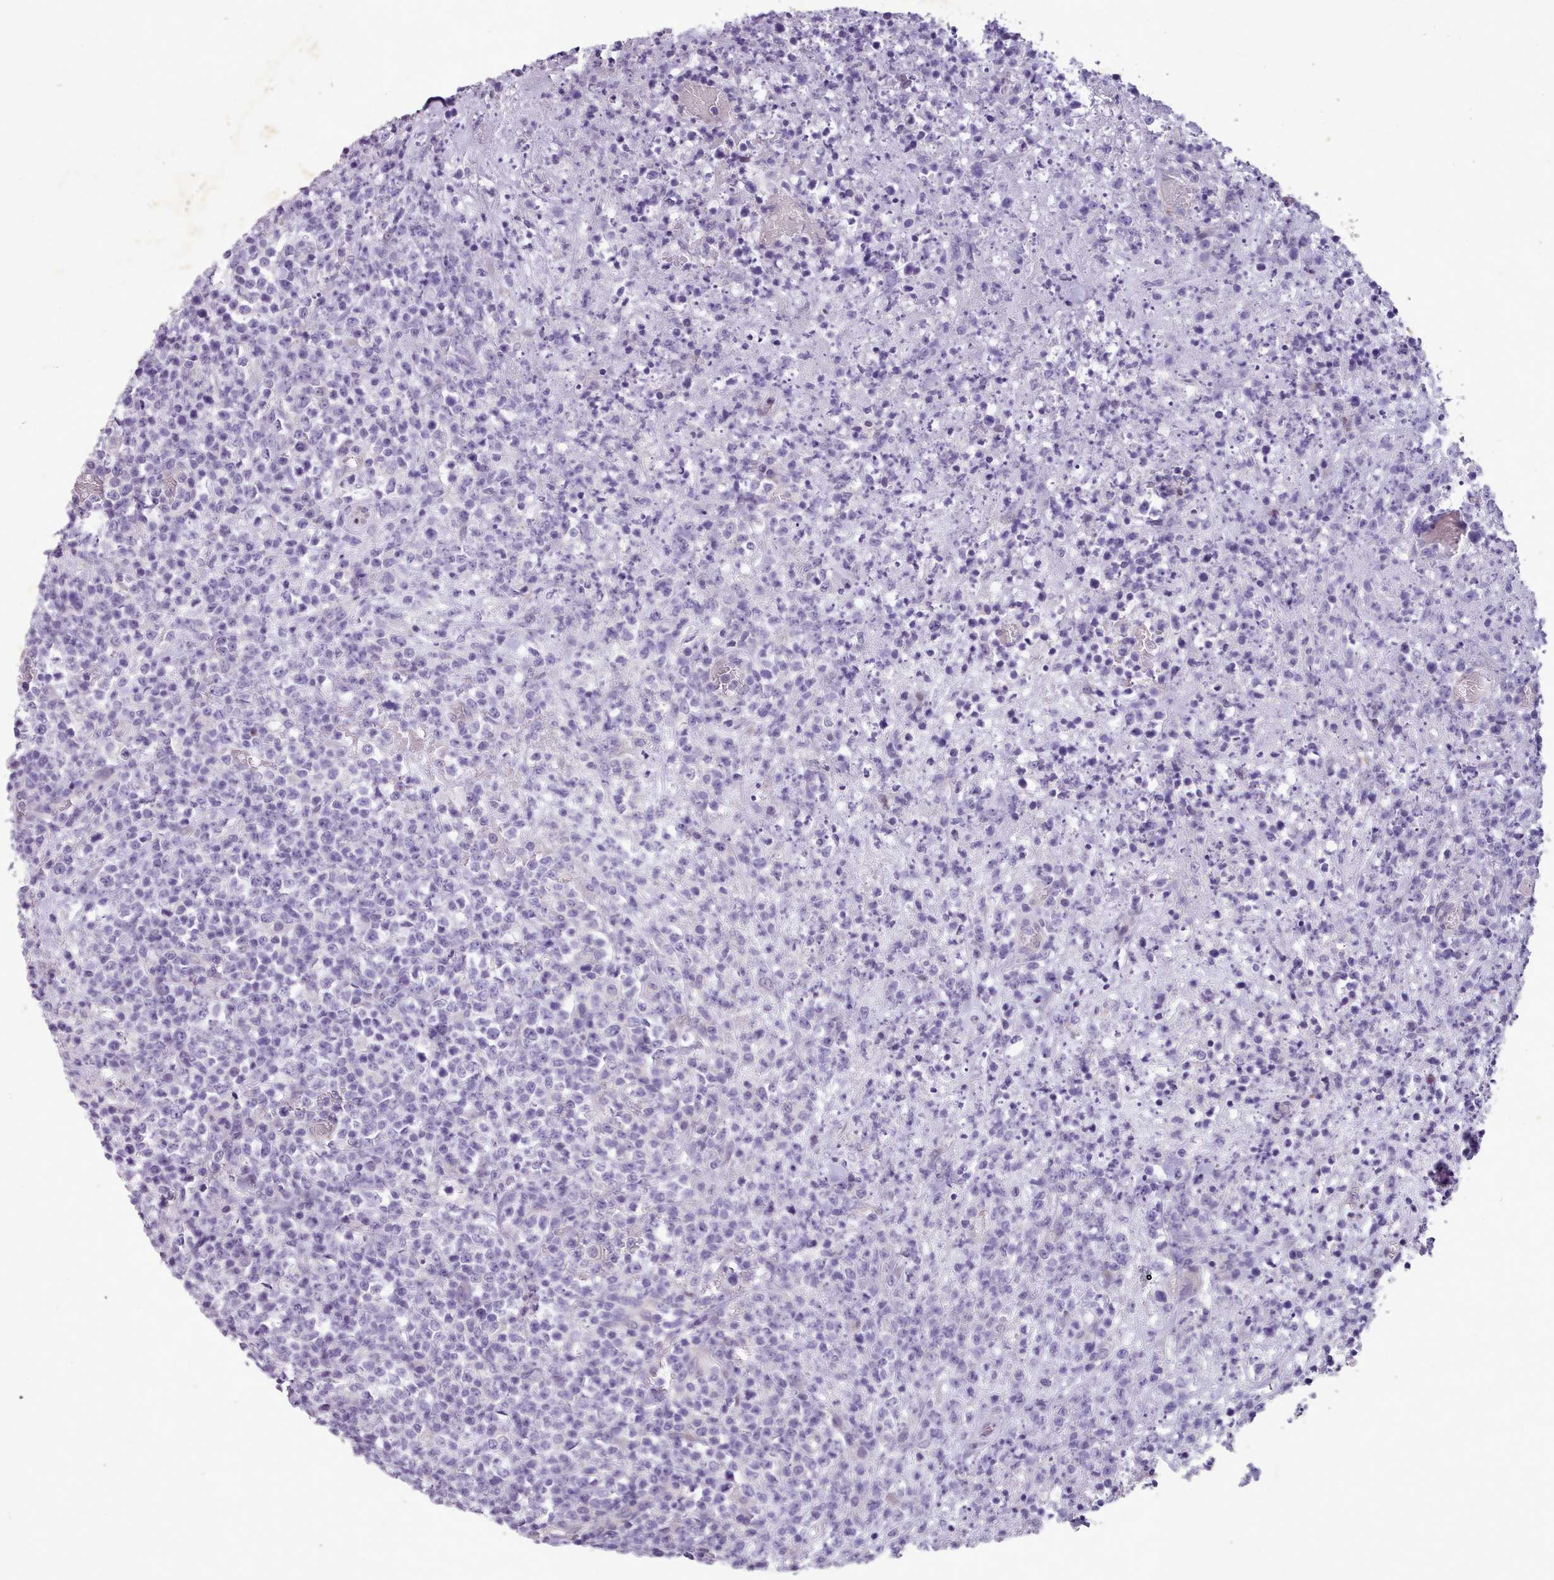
{"staining": {"intensity": "negative", "quantity": "none", "location": "none"}, "tissue": "lymphoma", "cell_type": "Tumor cells", "image_type": "cancer", "snomed": [{"axis": "morphology", "description": "Malignant lymphoma, non-Hodgkin's type, High grade"}, {"axis": "topography", "description": "Colon"}], "caption": "A high-resolution histopathology image shows immunohistochemistry (IHC) staining of malignant lymphoma, non-Hodgkin's type (high-grade), which reveals no significant positivity in tumor cells.", "gene": "KCNT2", "patient": {"sex": "female", "age": 53}}